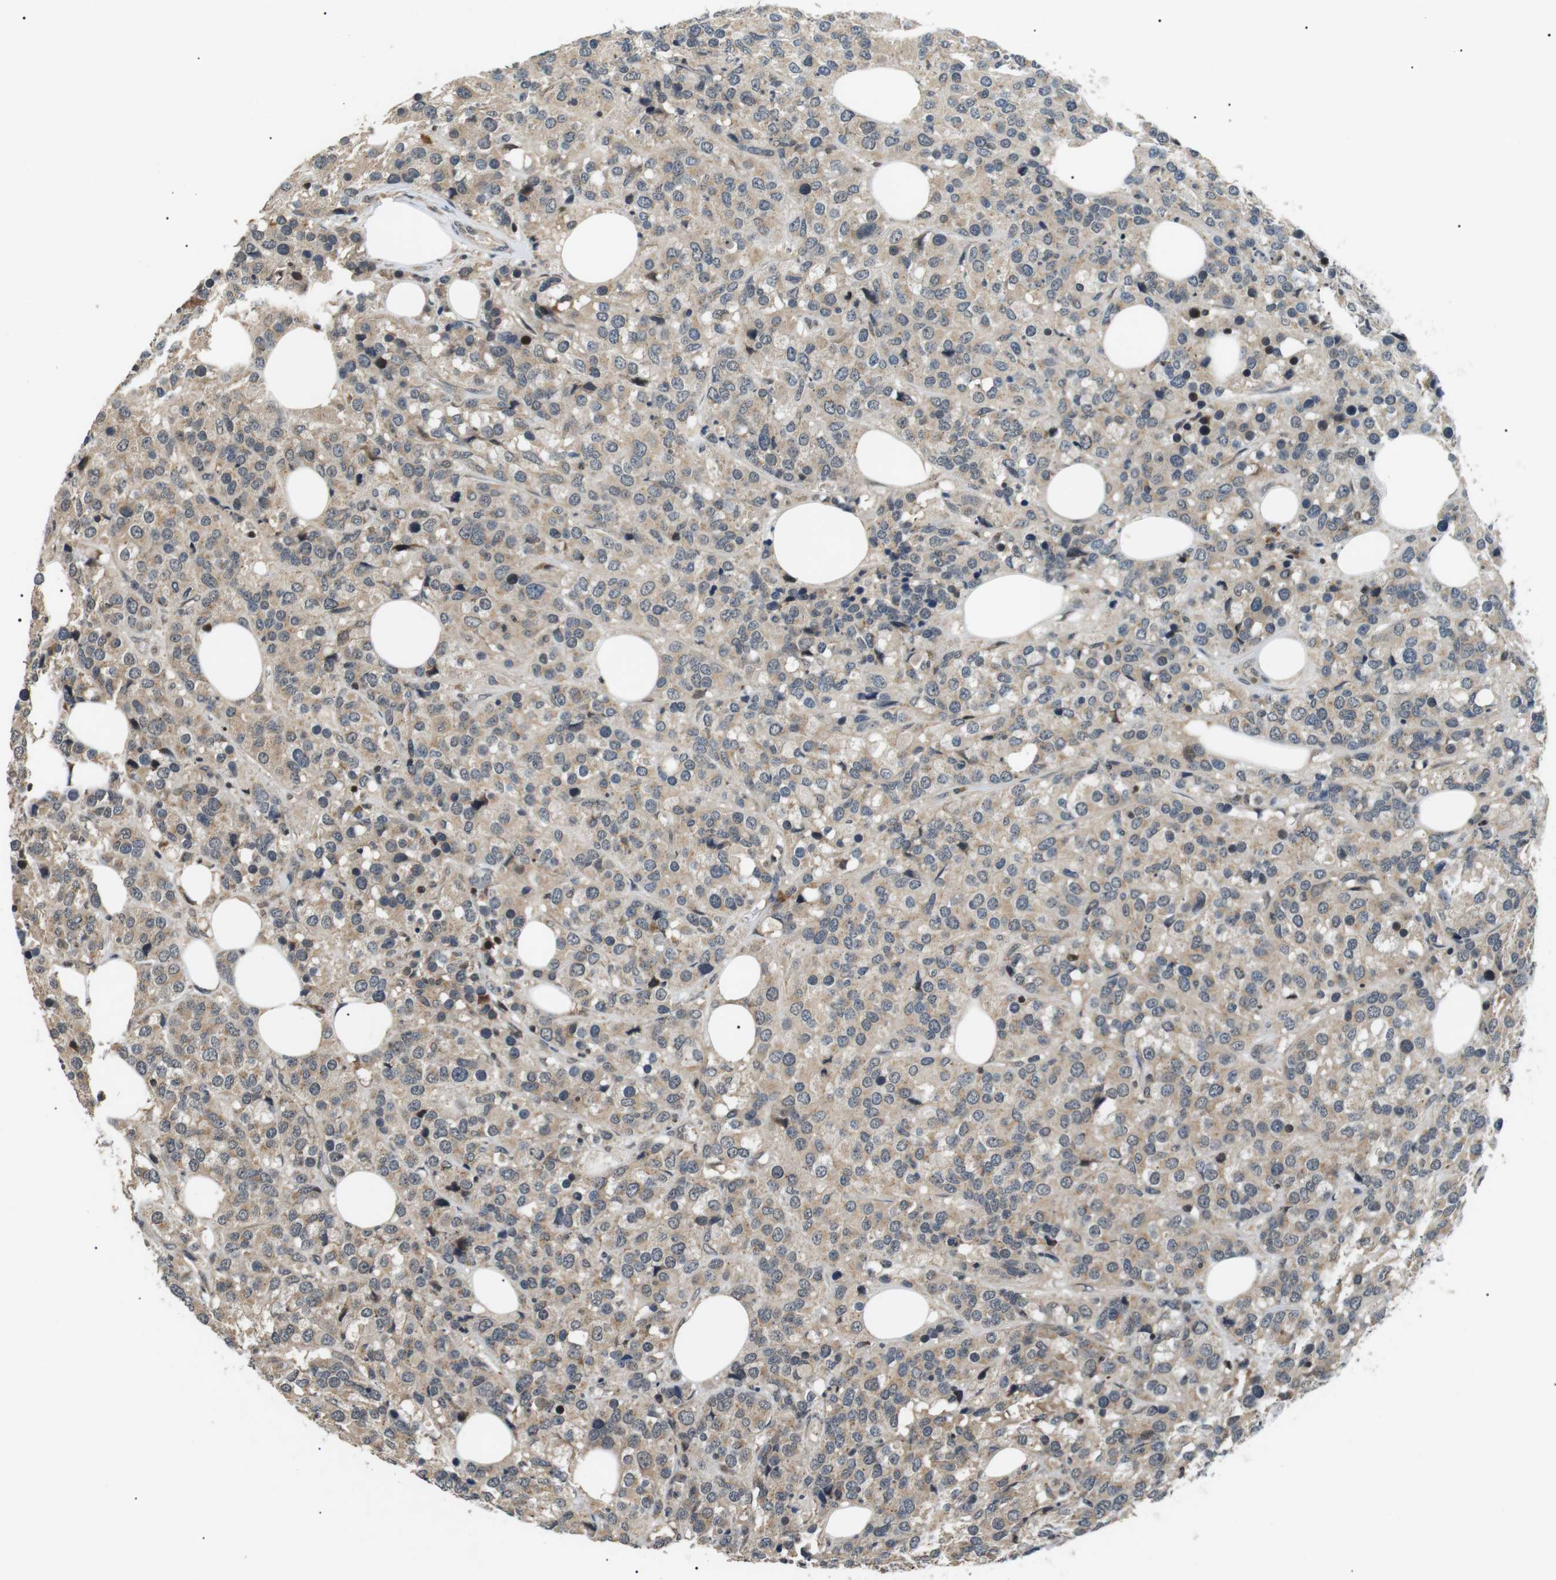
{"staining": {"intensity": "weak", "quantity": ">75%", "location": "cytoplasmic/membranous"}, "tissue": "breast cancer", "cell_type": "Tumor cells", "image_type": "cancer", "snomed": [{"axis": "morphology", "description": "Lobular carcinoma"}, {"axis": "topography", "description": "Breast"}], "caption": "IHC micrograph of human breast lobular carcinoma stained for a protein (brown), which displays low levels of weak cytoplasmic/membranous positivity in about >75% of tumor cells.", "gene": "HSPA13", "patient": {"sex": "female", "age": 59}}